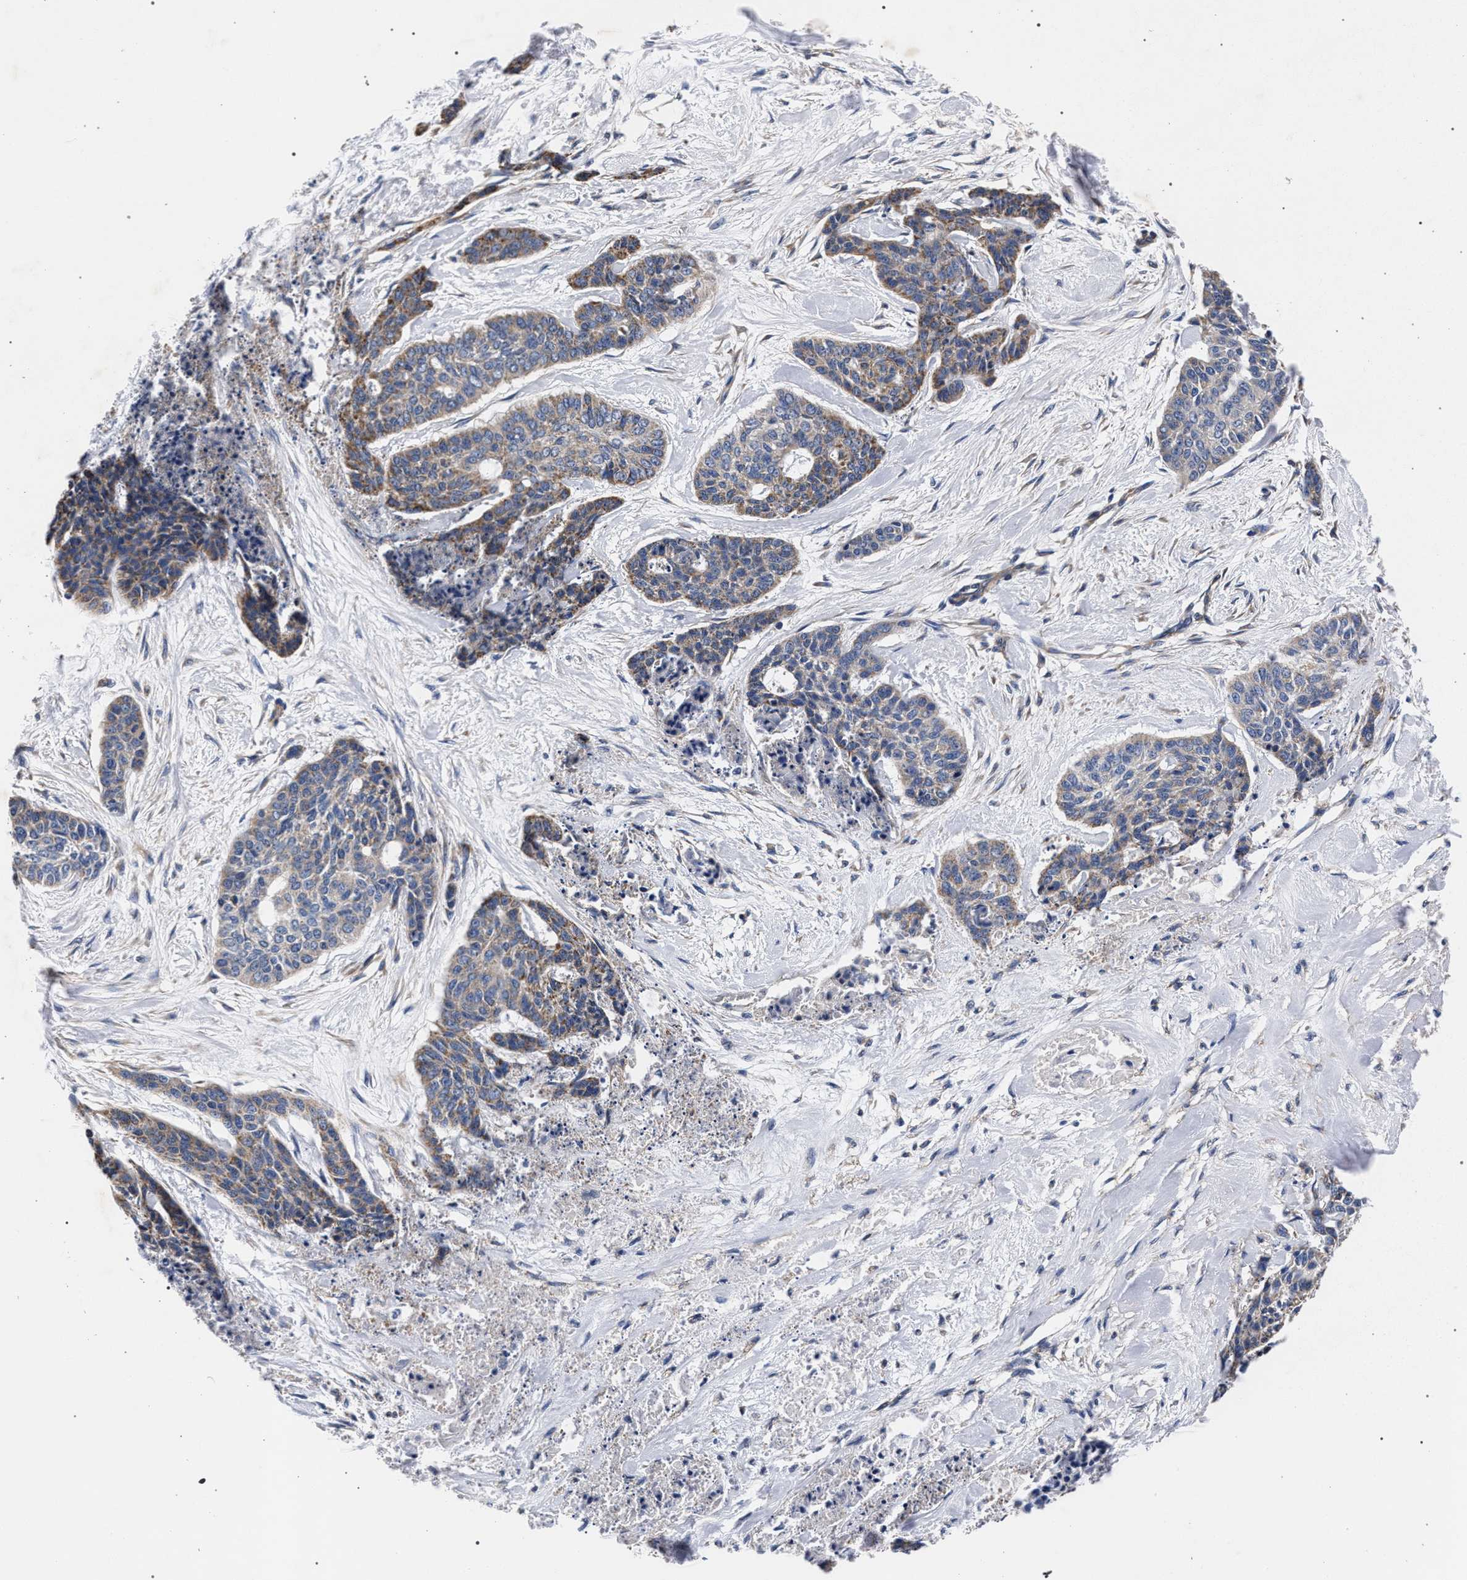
{"staining": {"intensity": "moderate", "quantity": "<25%", "location": "cytoplasmic/membranous"}, "tissue": "skin cancer", "cell_type": "Tumor cells", "image_type": "cancer", "snomed": [{"axis": "morphology", "description": "Basal cell carcinoma"}, {"axis": "topography", "description": "Skin"}], "caption": "Human skin basal cell carcinoma stained for a protein (brown) reveals moderate cytoplasmic/membranous positive expression in approximately <25% of tumor cells.", "gene": "CFAP95", "patient": {"sex": "female", "age": 64}}